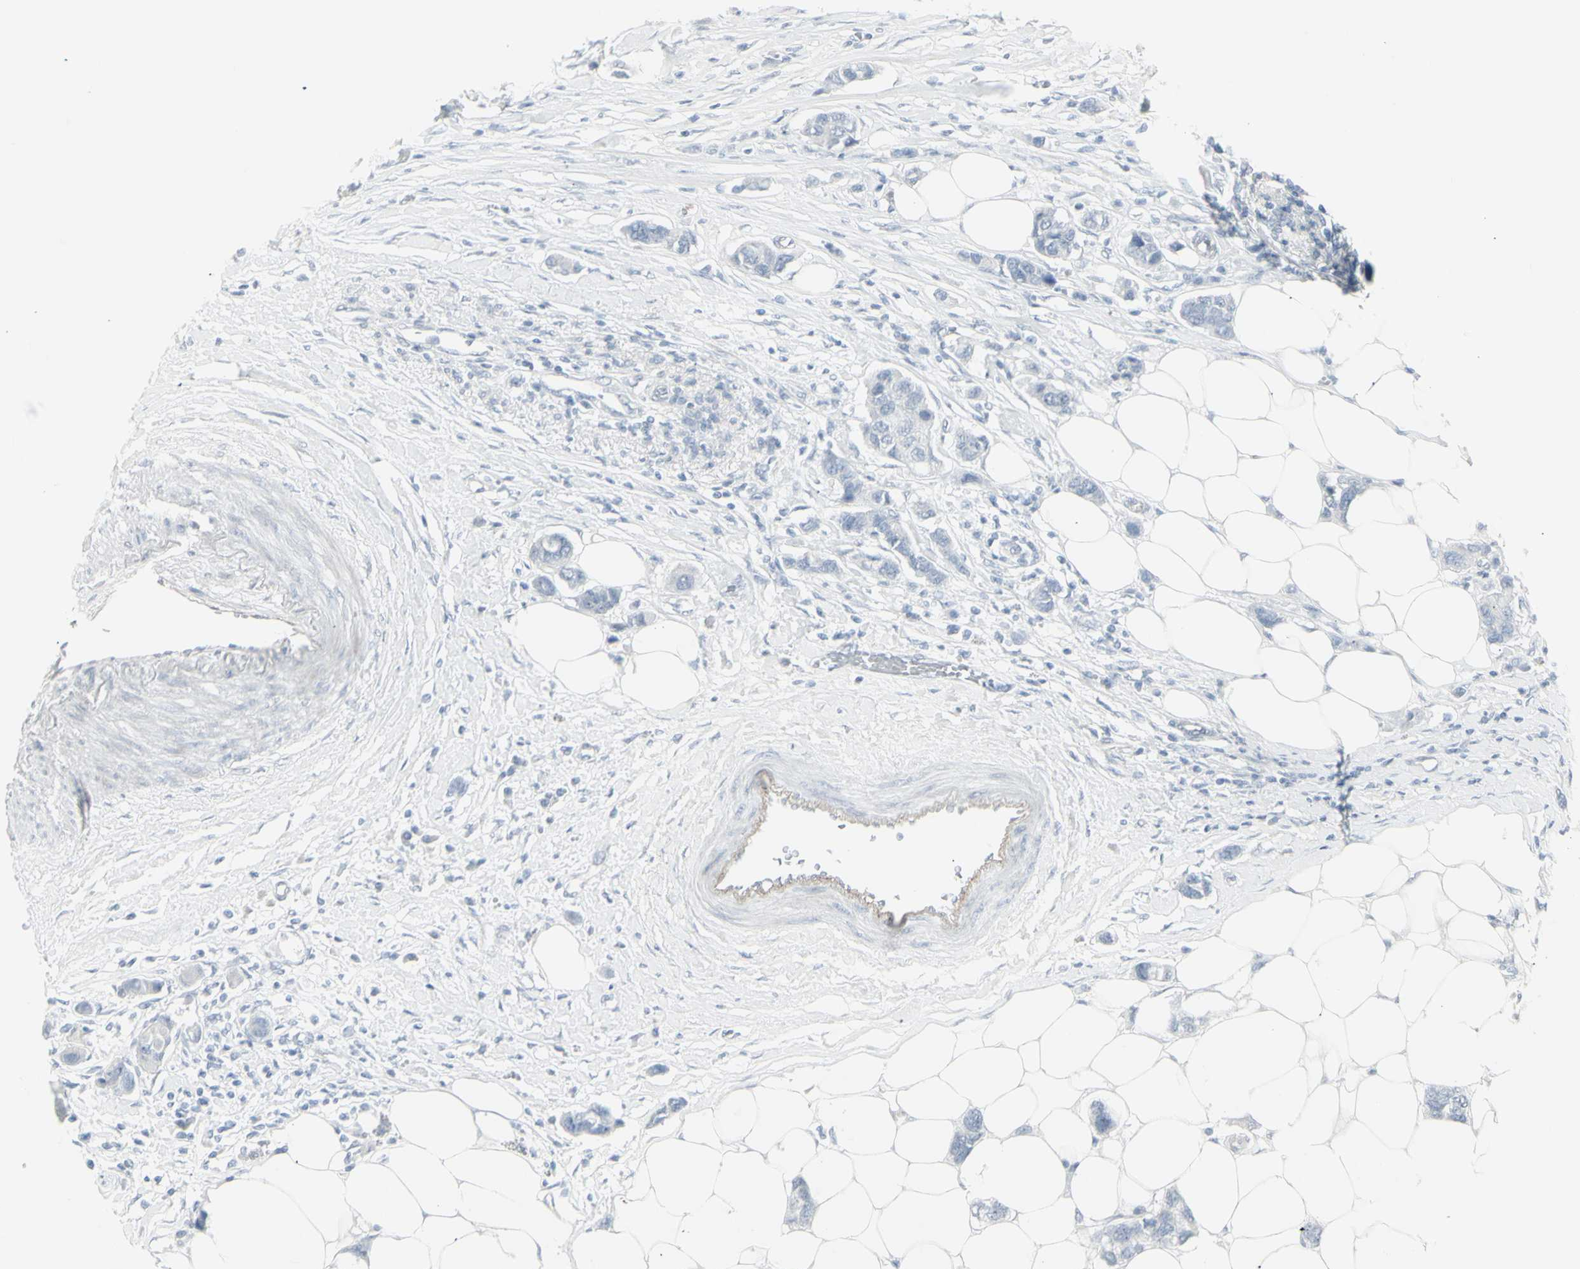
{"staining": {"intensity": "negative", "quantity": "none", "location": "none"}, "tissue": "breast cancer", "cell_type": "Tumor cells", "image_type": "cancer", "snomed": [{"axis": "morphology", "description": "Normal tissue, NOS"}, {"axis": "morphology", "description": "Duct carcinoma"}, {"axis": "topography", "description": "Breast"}], "caption": "A histopathology image of breast cancer (intraductal carcinoma) stained for a protein exhibits no brown staining in tumor cells.", "gene": "YBX2", "patient": {"sex": "female", "age": 50}}